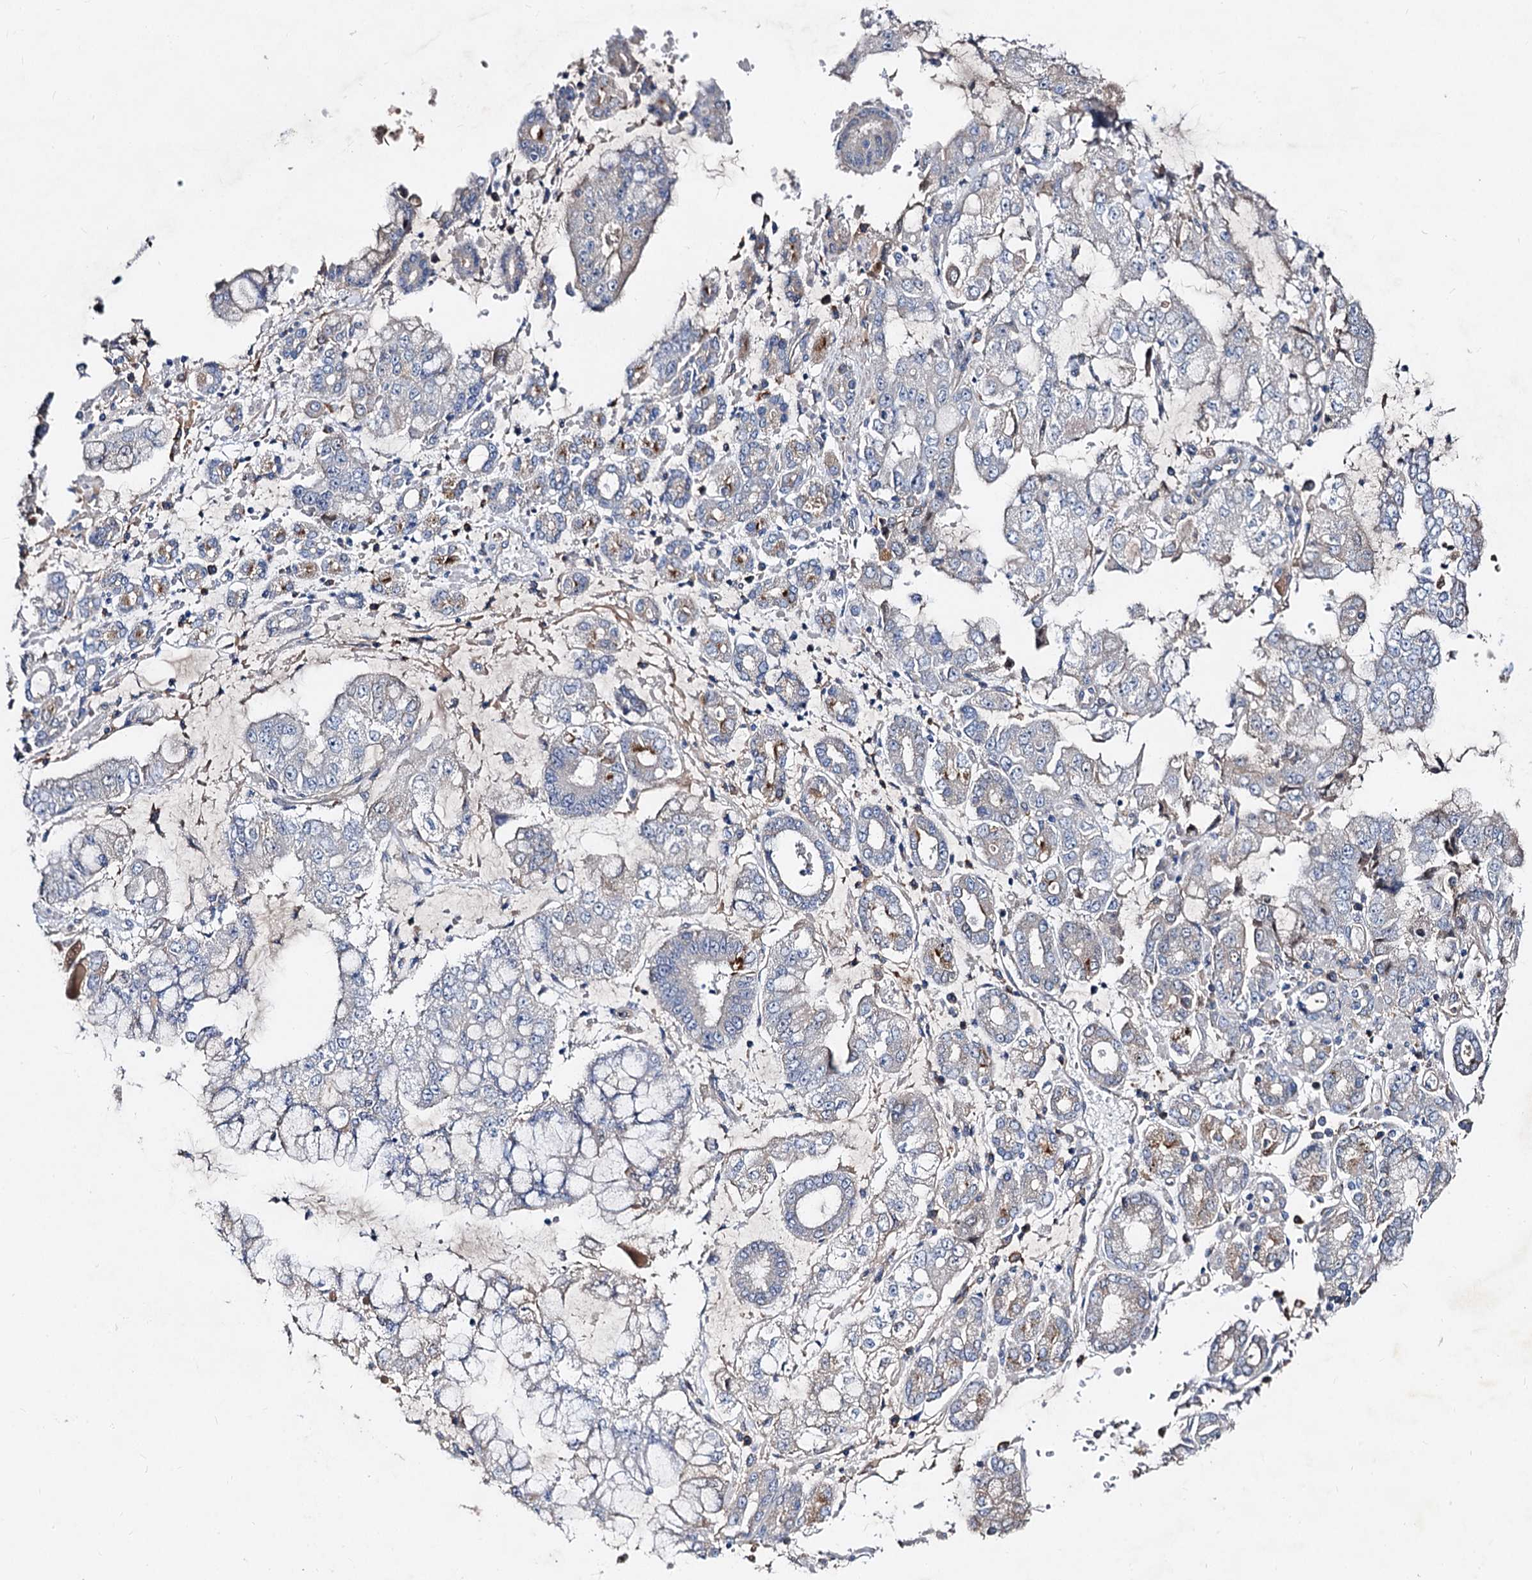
{"staining": {"intensity": "negative", "quantity": "none", "location": "none"}, "tissue": "stomach cancer", "cell_type": "Tumor cells", "image_type": "cancer", "snomed": [{"axis": "morphology", "description": "Adenocarcinoma, NOS"}, {"axis": "topography", "description": "Stomach"}], "caption": "This image is of stomach adenocarcinoma stained with immunohistochemistry (IHC) to label a protein in brown with the nuclei are counter-stained blue. There is no expression in tumor cells.", "gene": "HVCN1", "patient": {"sex": "male", "age": 76}}